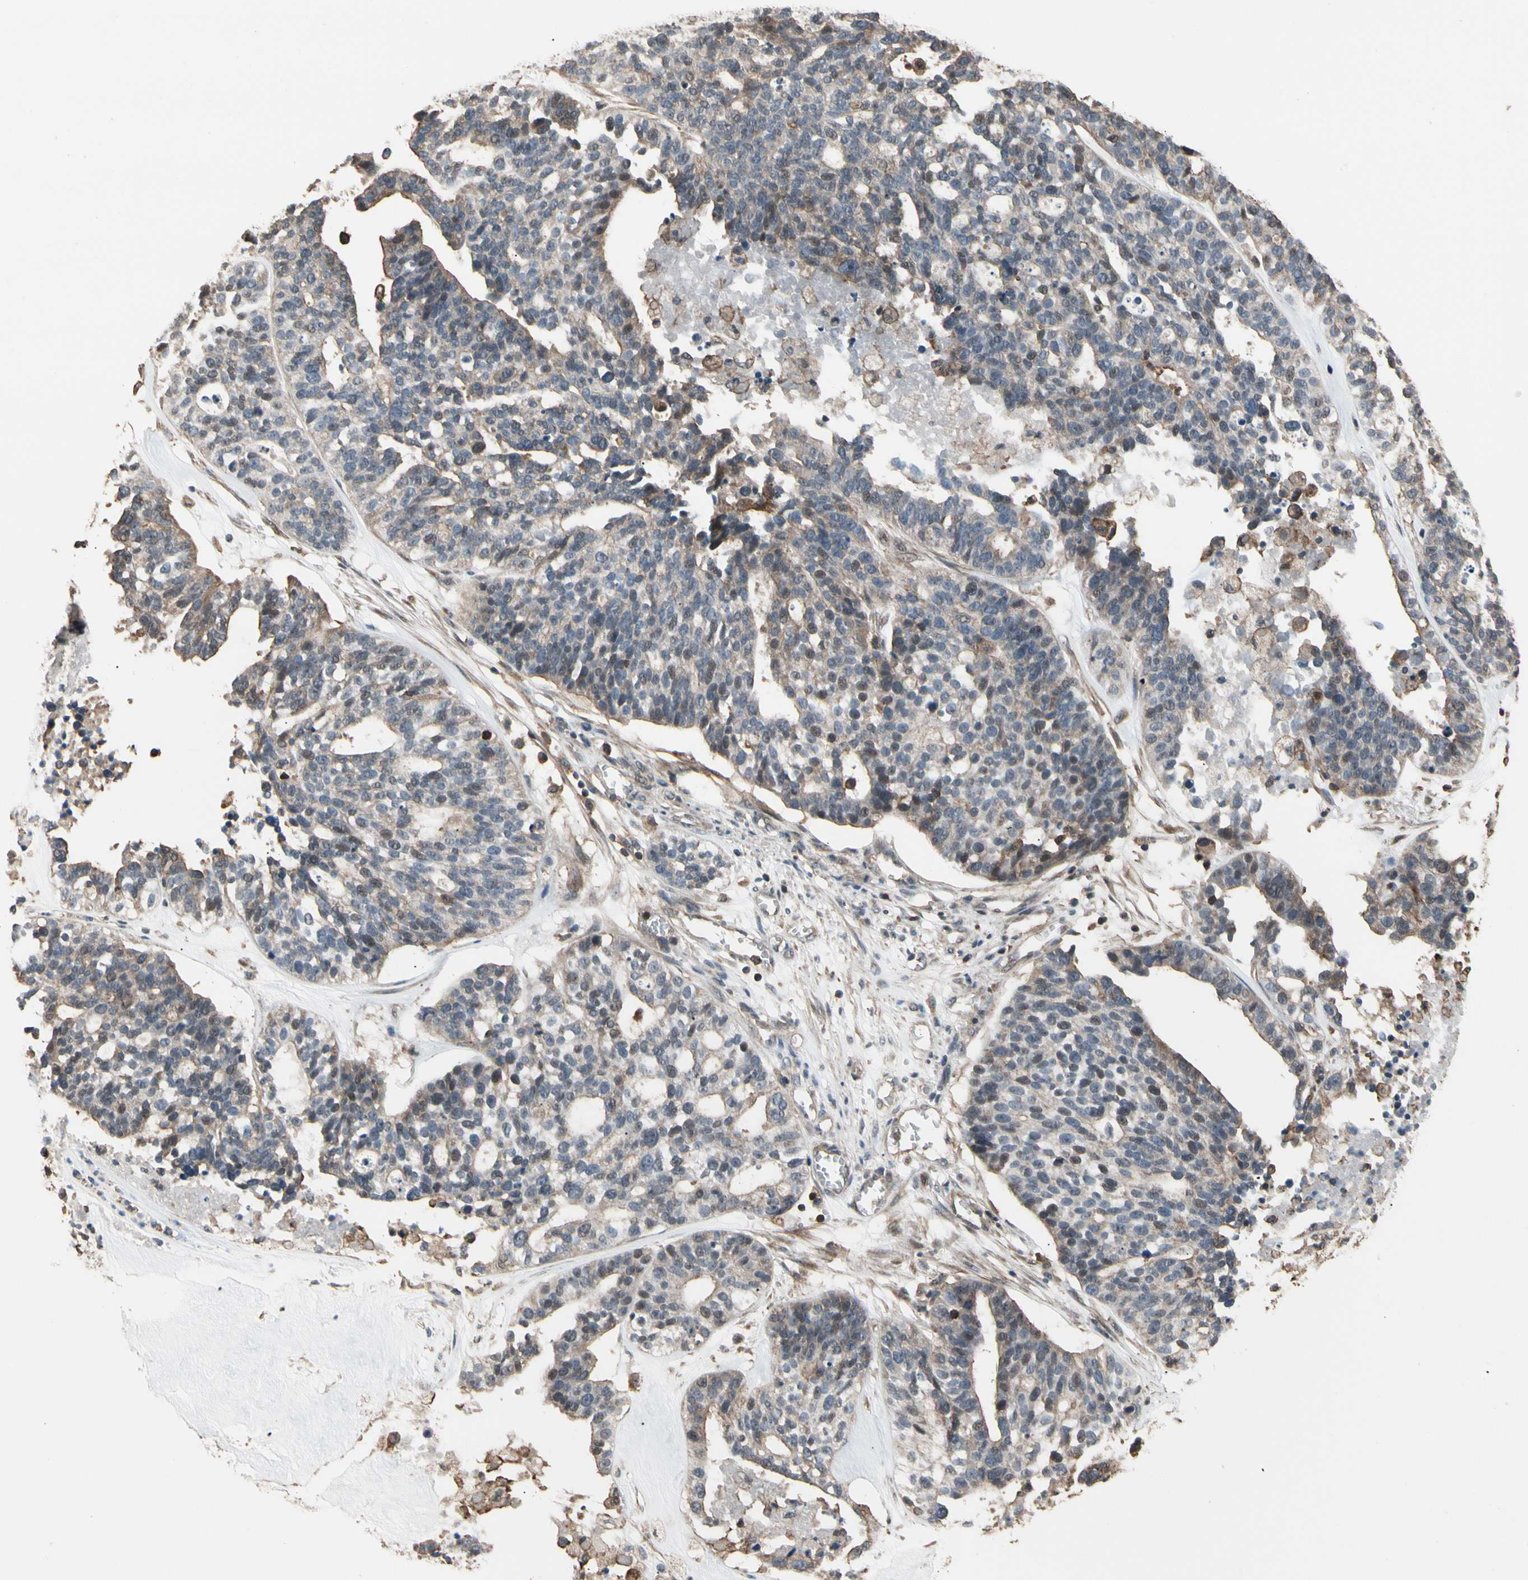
{"staining": {"intensity": "weak", "quantity": "25%-75%", "location": "cytoplasmic/membranous"}, "tissue": "ovarian cancer", "cell_type": "Tumor cells", "image_type": "cancer", "snomed": [{"axis": "morphology", "description": "Cystadenocarcinoma, serous, NOS"}, {"axis": "topography", "description": "Ovary"}], "caption": "An image of human ovarian cancer stained for a protein reveals weak cytoplasmic/membranous brown staining in tumor cells.", "gene": "MAPK13", "patient": {"sex": "female", "age": 59}}